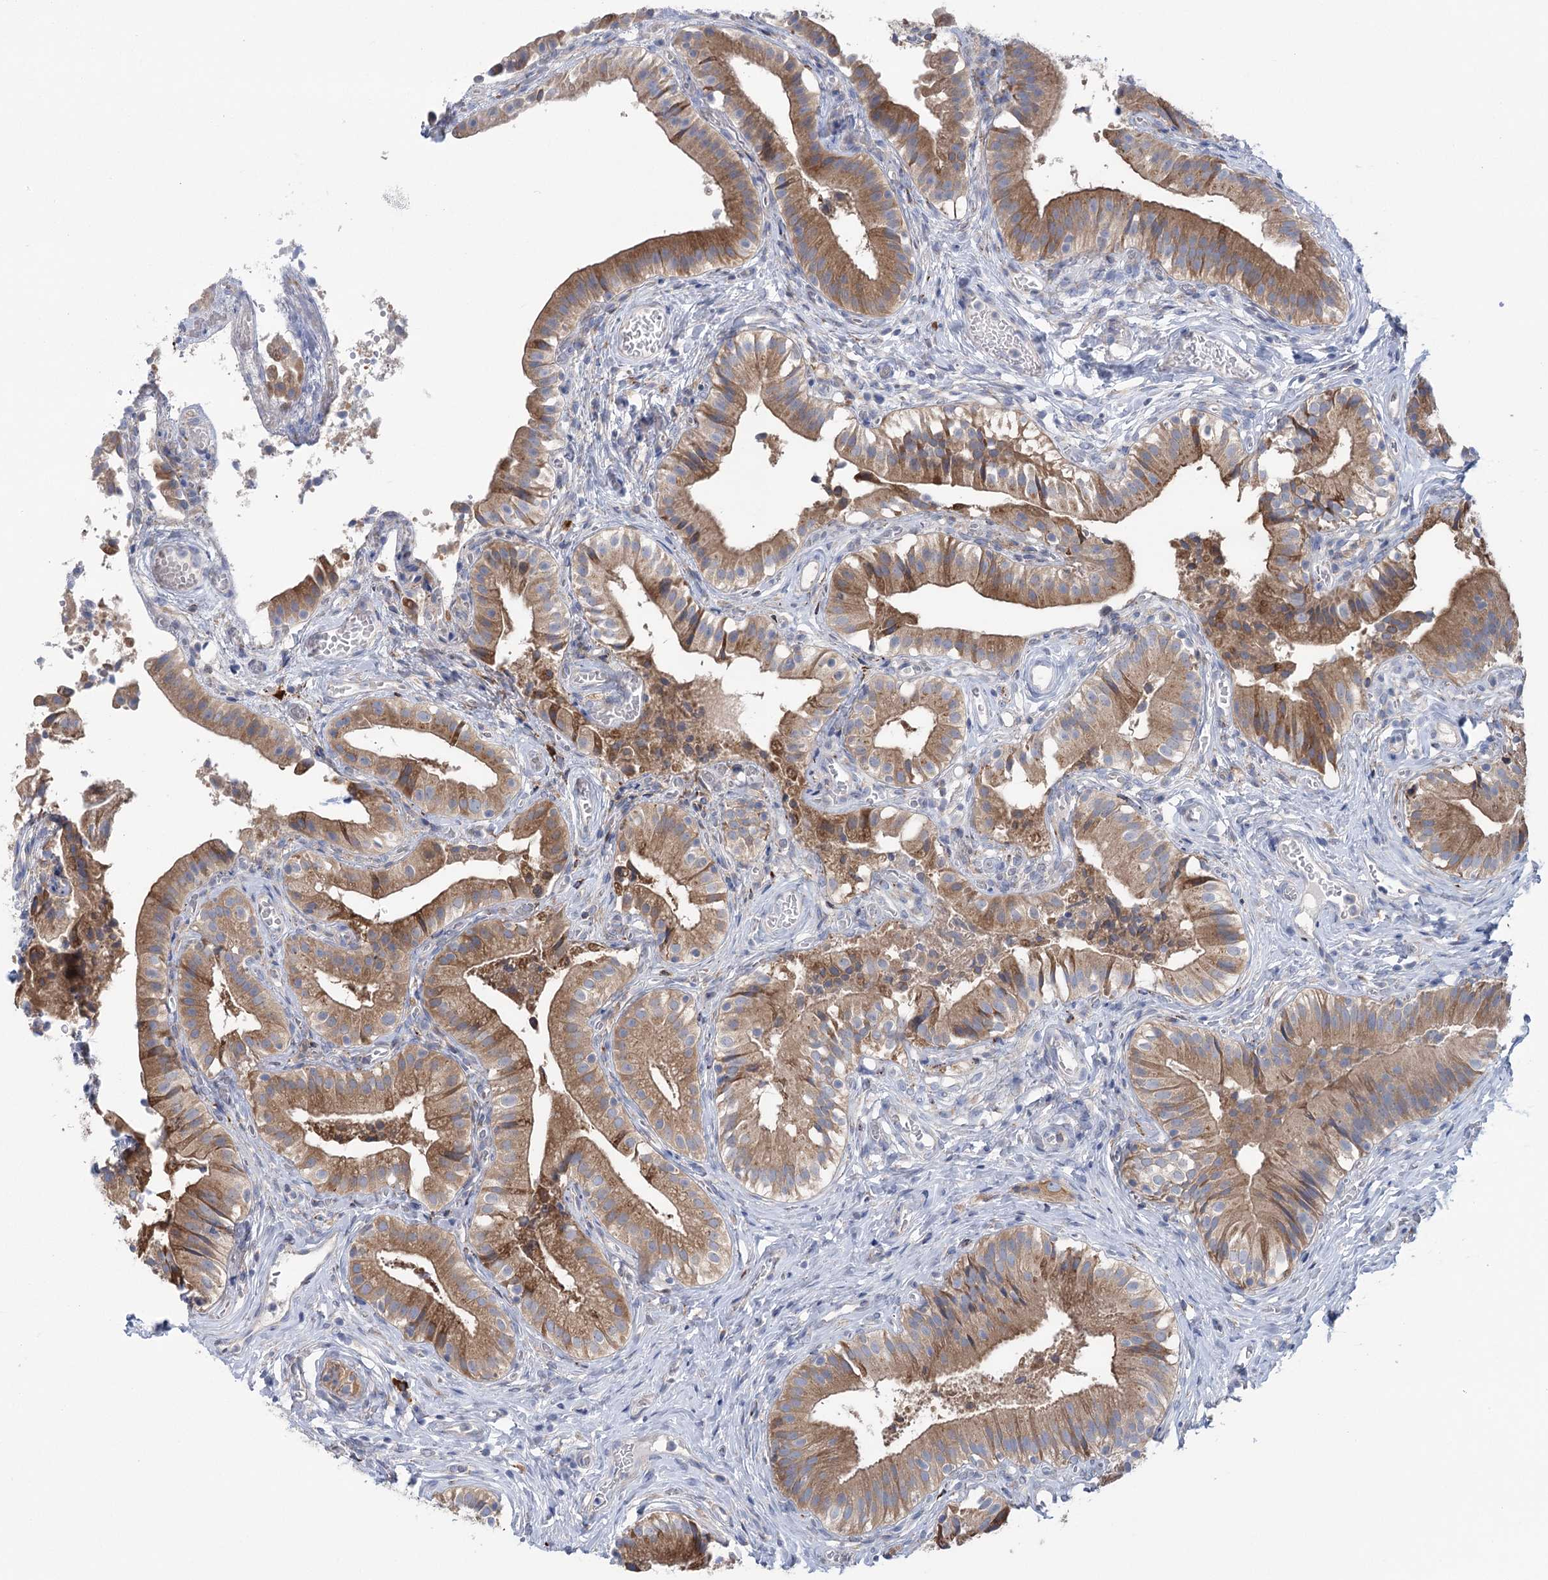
{"staining": {"intensity": "moderate", "quantity": ">75%", "location": "cytoplasmic/membranous"}, "tissue": "gallbladder", "cell_type": "Glandular cells", "image_type": "normal", "snomed": [{"axis": "morphology", "description": "Normal tissue, NOS"}, {"axis": "topography", "description": "Gallbladder"}], "caption": "The histopathology image reveals staining of benign gallbladder, revealing moderate cytoplasmic/membranous protein staining (brown color) within glandular cells.", "gene": "METTL24", "patient": {"sex": "female", "age": 47}}